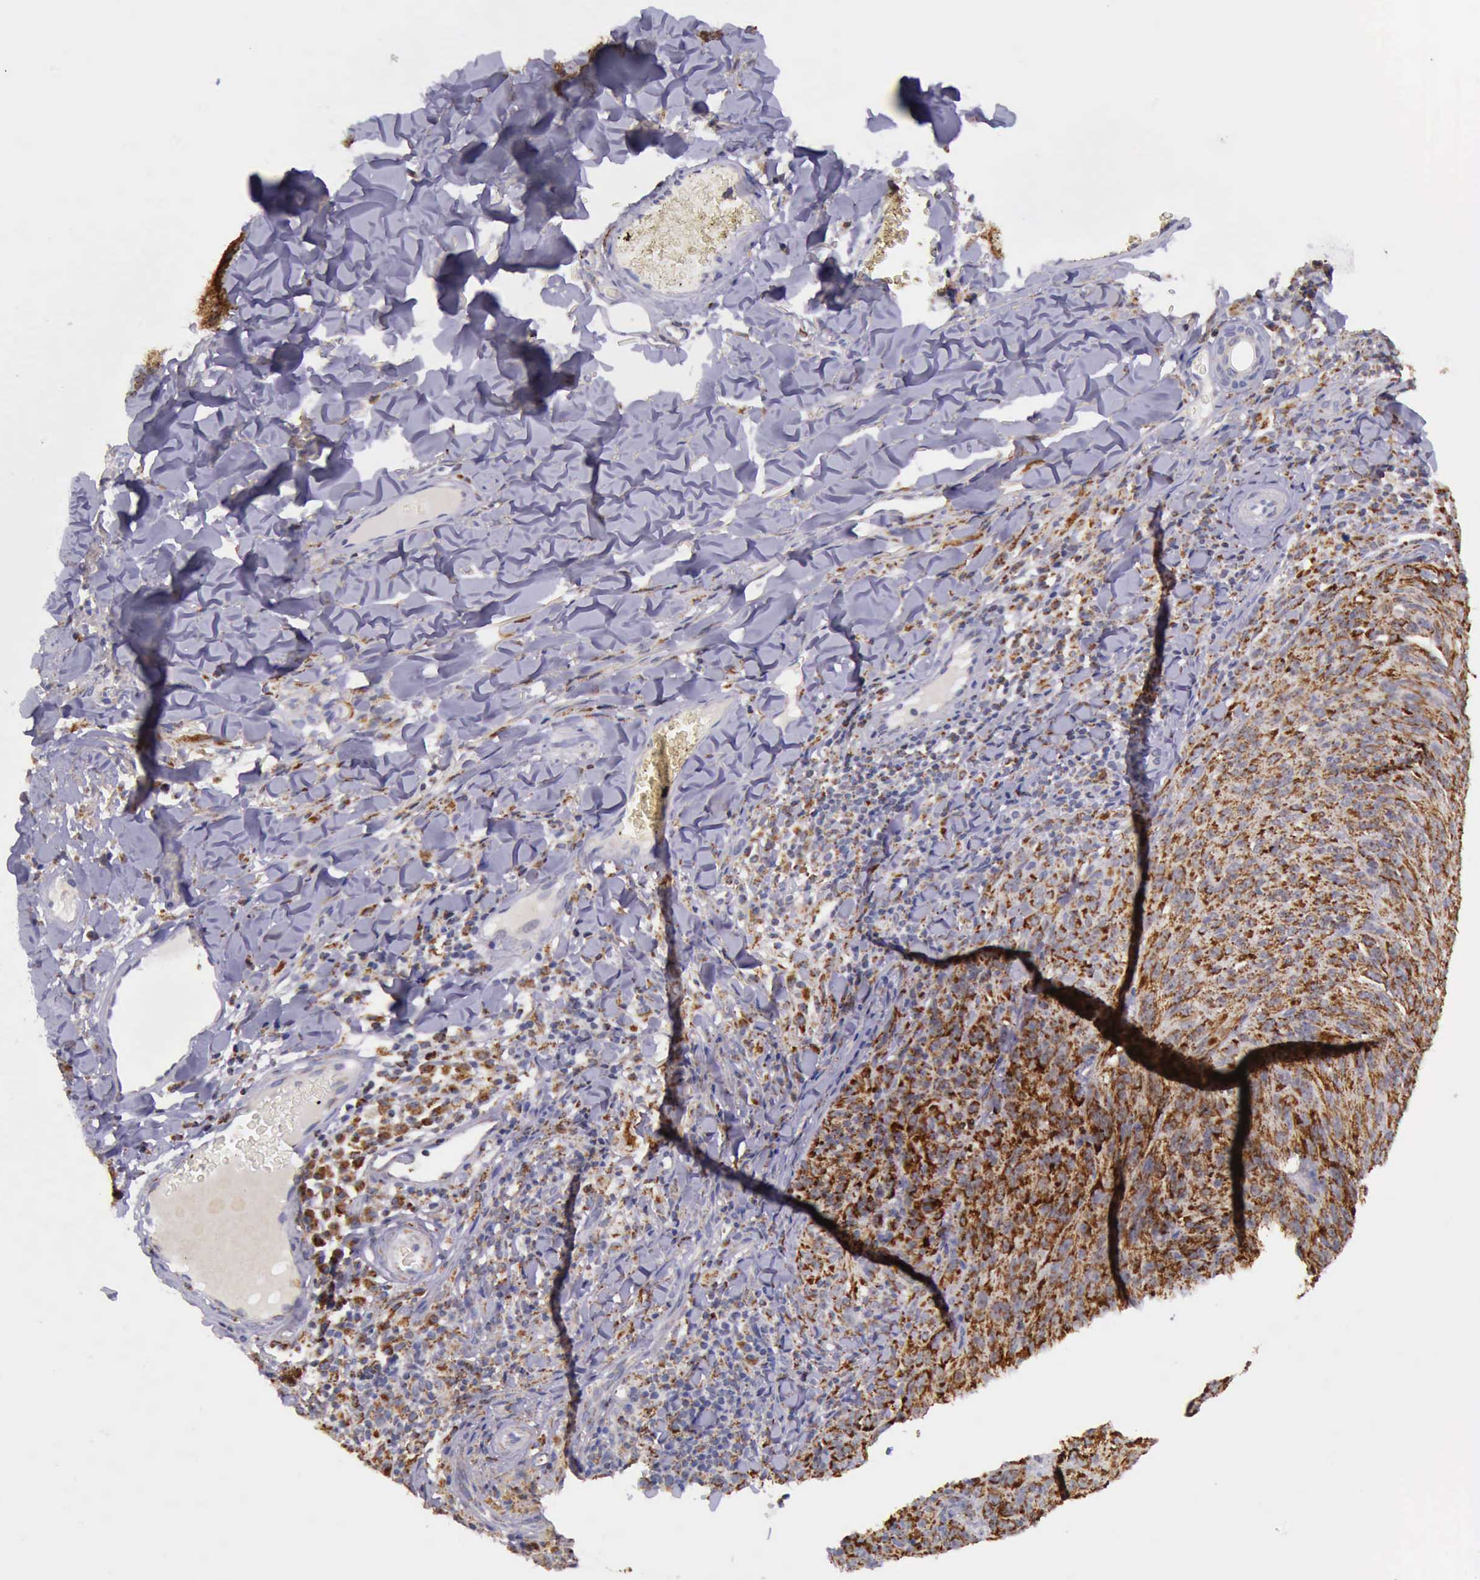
{"staining": {"intensity": "strong", "quantity": ">75%", "location": "cytoplasmic/membranous"}, "tissue": "melanoma", "cell_type": "Tumor cells", "image_type": "cancer", "snomed": [{"axis": "morphology", "description": "Malignant melanoma, NOS"}, {"axis": "topography", "description": "Skin"}], "caption": "High-magnification brightfield microscopy of melanoma stained with DAB (3,3'-diaminobenzidine) (brown) and counterstained with hematoxylin (blue). tumor cells exhibit strong cytoplasmic/membranous staining is seen in approximately>75% of cells.", "gene": "TXN2", "patient": {"sex": "male", "age": 76}}